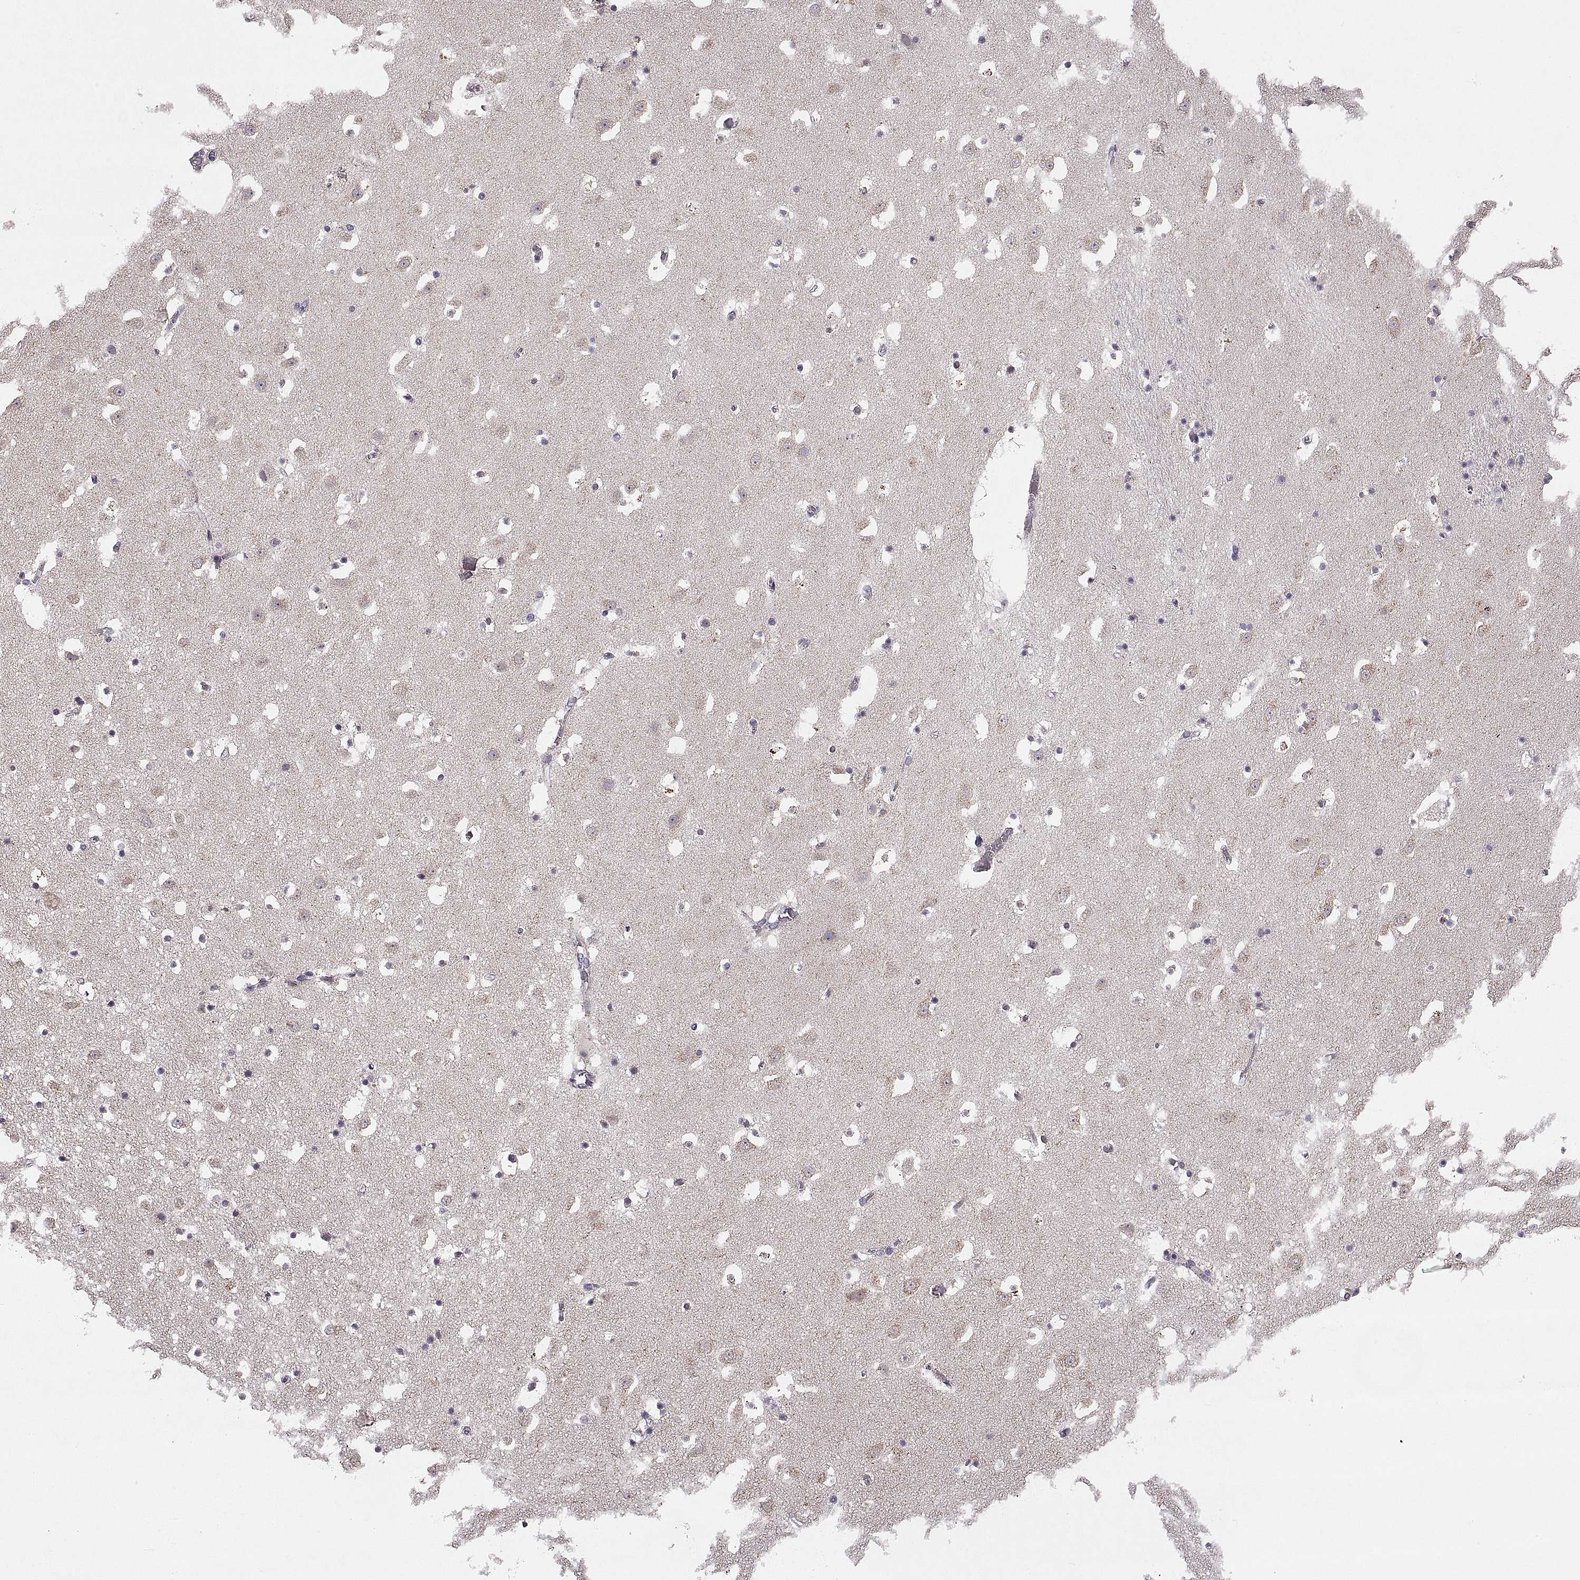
{"staining": {"intensity": "moderate", "quantity": "<25%", "location": "cytoplasmic/membranous"}, "tissue": "caudate", "cell_type": "Glial cells", "image_type": "normal", "snomed": [{"axis": "morphology", "description": "Normal tissue, NOS"}, {"axis": "topography", "description": "Lateral ventricle wall"}], "caption": "Immunohistochemical staining of unremarkable human caudate exhibits <25% levels of moderate cytoplasmic/membranous protein positivity in approximately <25% of glial cells.", "gene": "ADH6", "patient": {"sex": "female", "age": 42}}